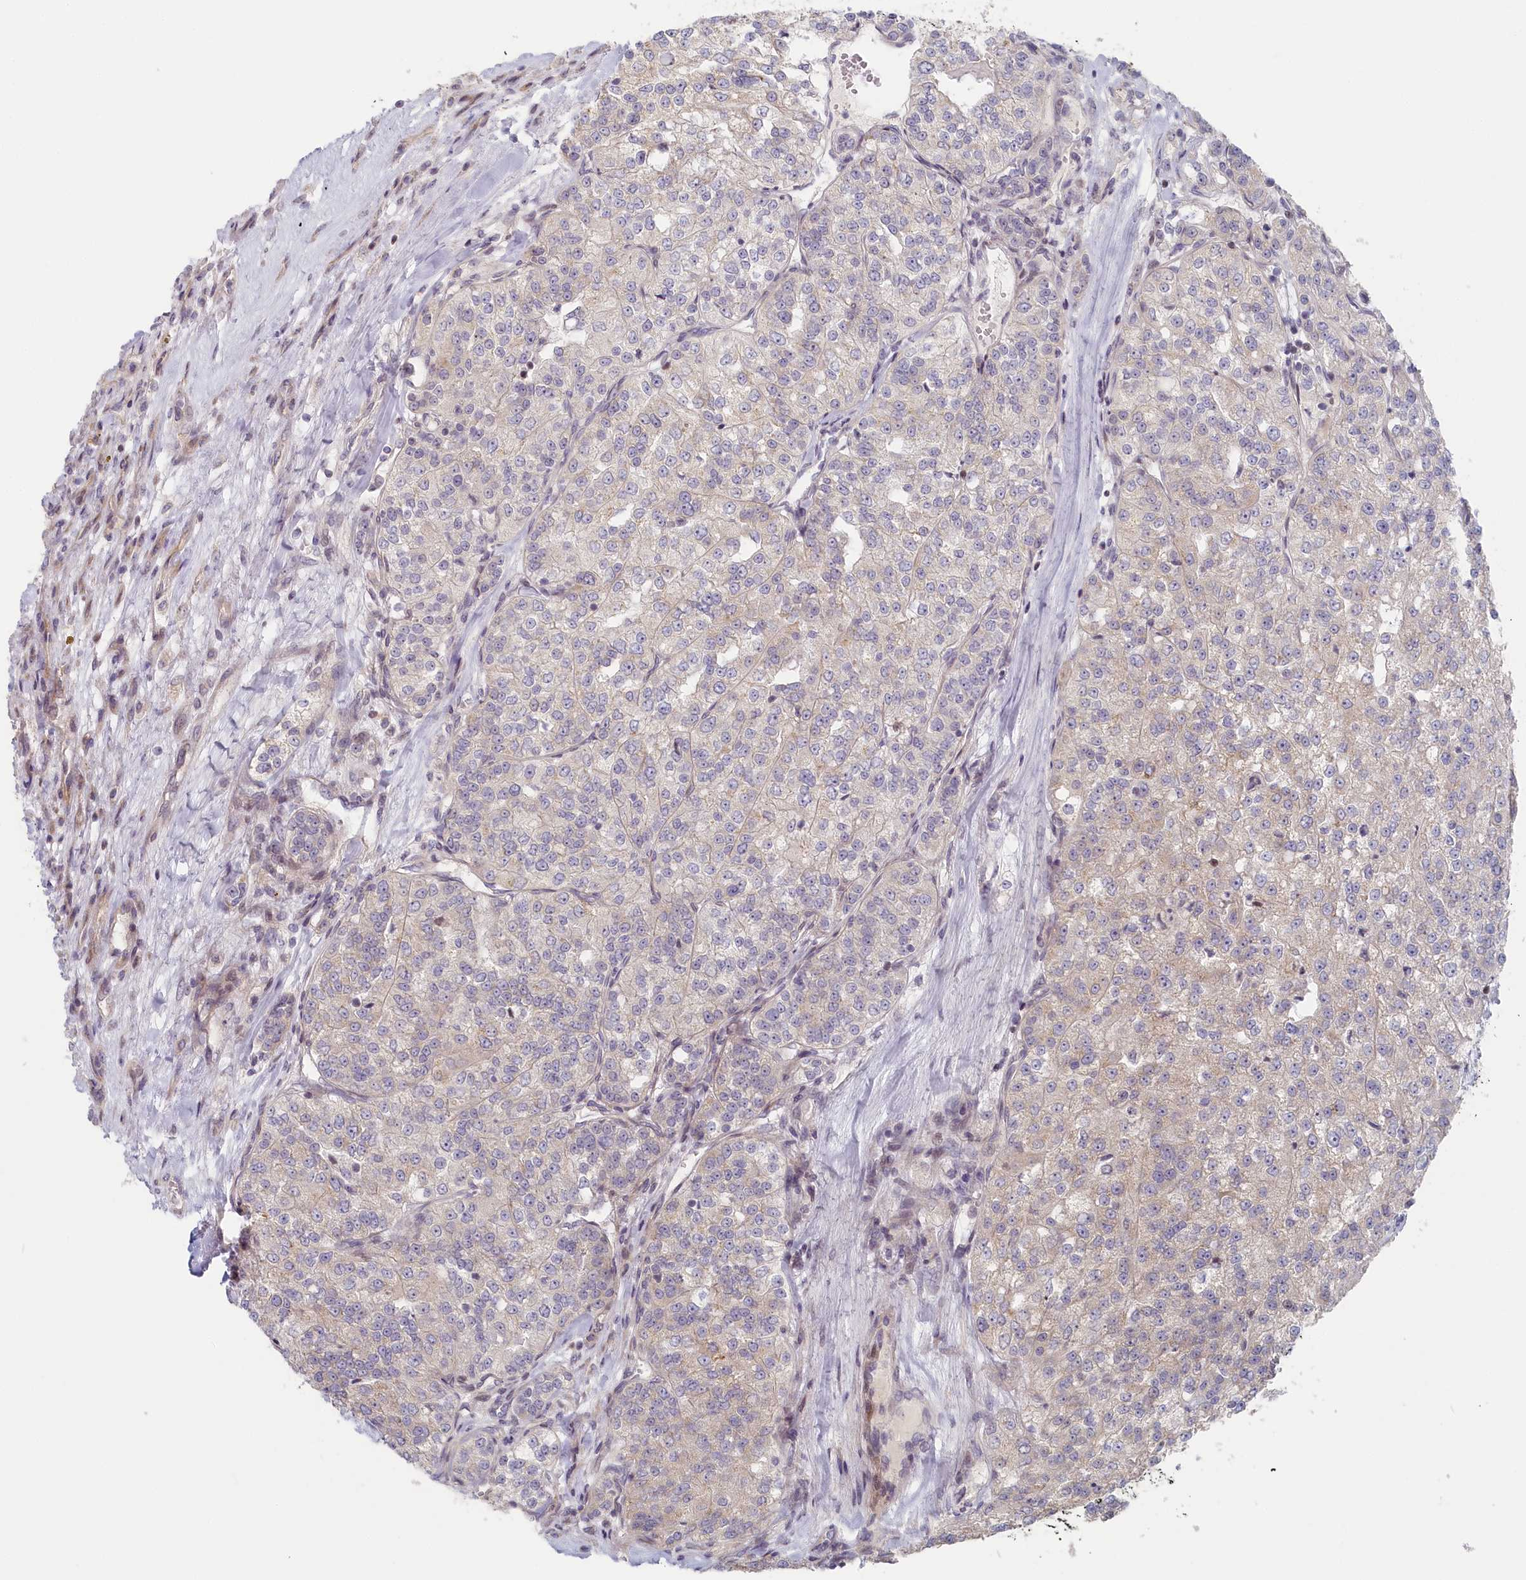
{"staining": {"intensity": "negative", "quantity": "none", "location": "none"}, "tissue": "renal cancer", "cell_type": "Tumor cells", "image_type": "cancer", "snomed": [{"axis": "morphology", "description": "Adenocarcinoma, NOS"}, {"axis": "topography", "description": "Kidney"}], "caption": "Tumor cells show no significant protein positivity in adenocarcinoma (renal).", "gene": "INTS4", "patient": {"sex": "female", "age": 63}}